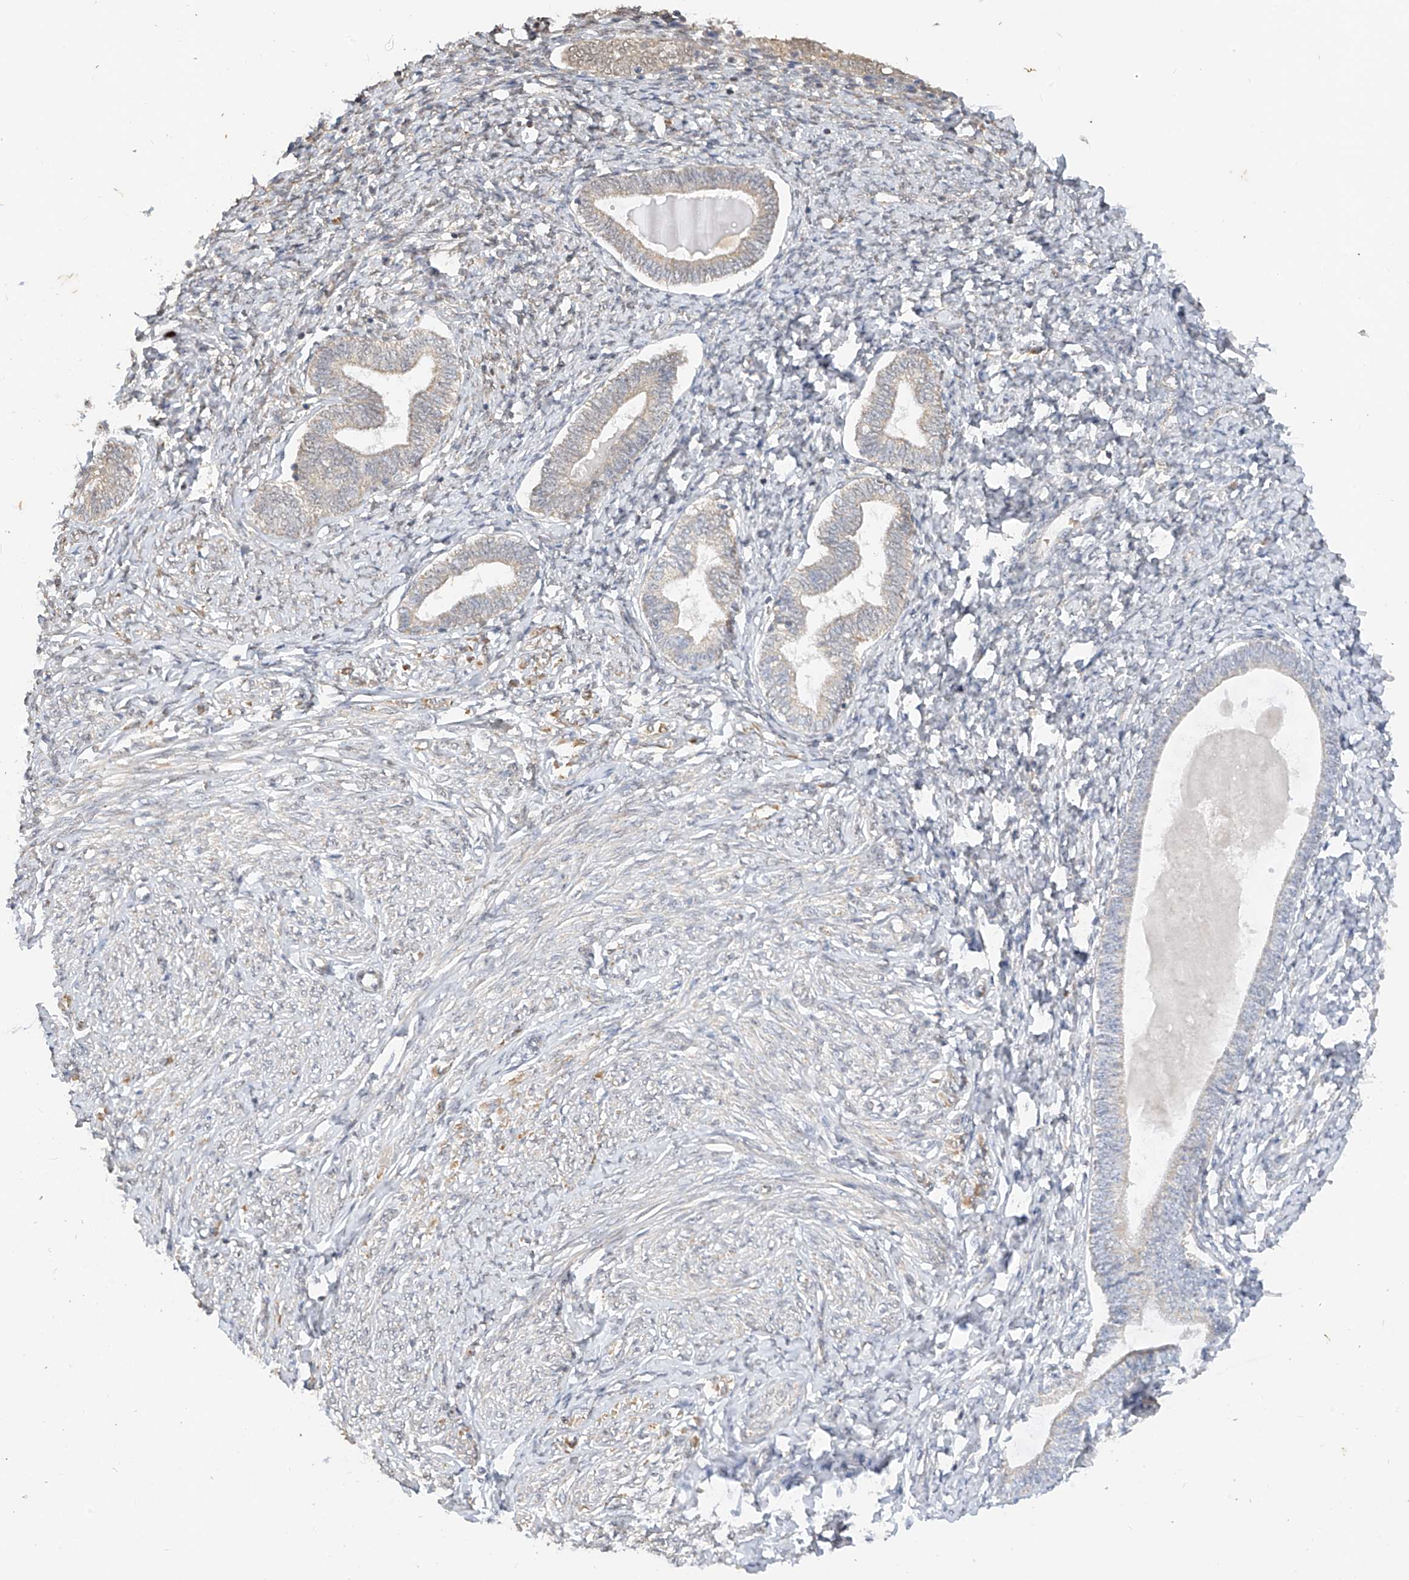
{"staining": {"intensity": "weak", "quantity": "<25%", "location": "cytoplasmic/membranous"}, "tissue": "endometrium", "cell_type": "Cells in endometrial stroma", "image_type": "normal", "snomed": [{"axis": "morphology", "description": "Normal tissue, NOS"}, {"axis": "topography", "description": "Endometrium"}], "caption": "A histopathology image of human endometrium is negative for staining in cells in endometrial stroma. The staining was performed using DAB to visualize the protein expression in brown, while the nuclei were stained in blue with hematoxylin (Magnification: 20x).", "gene": "MTUS2", "patient": {"sex": "female", "age": 72}}